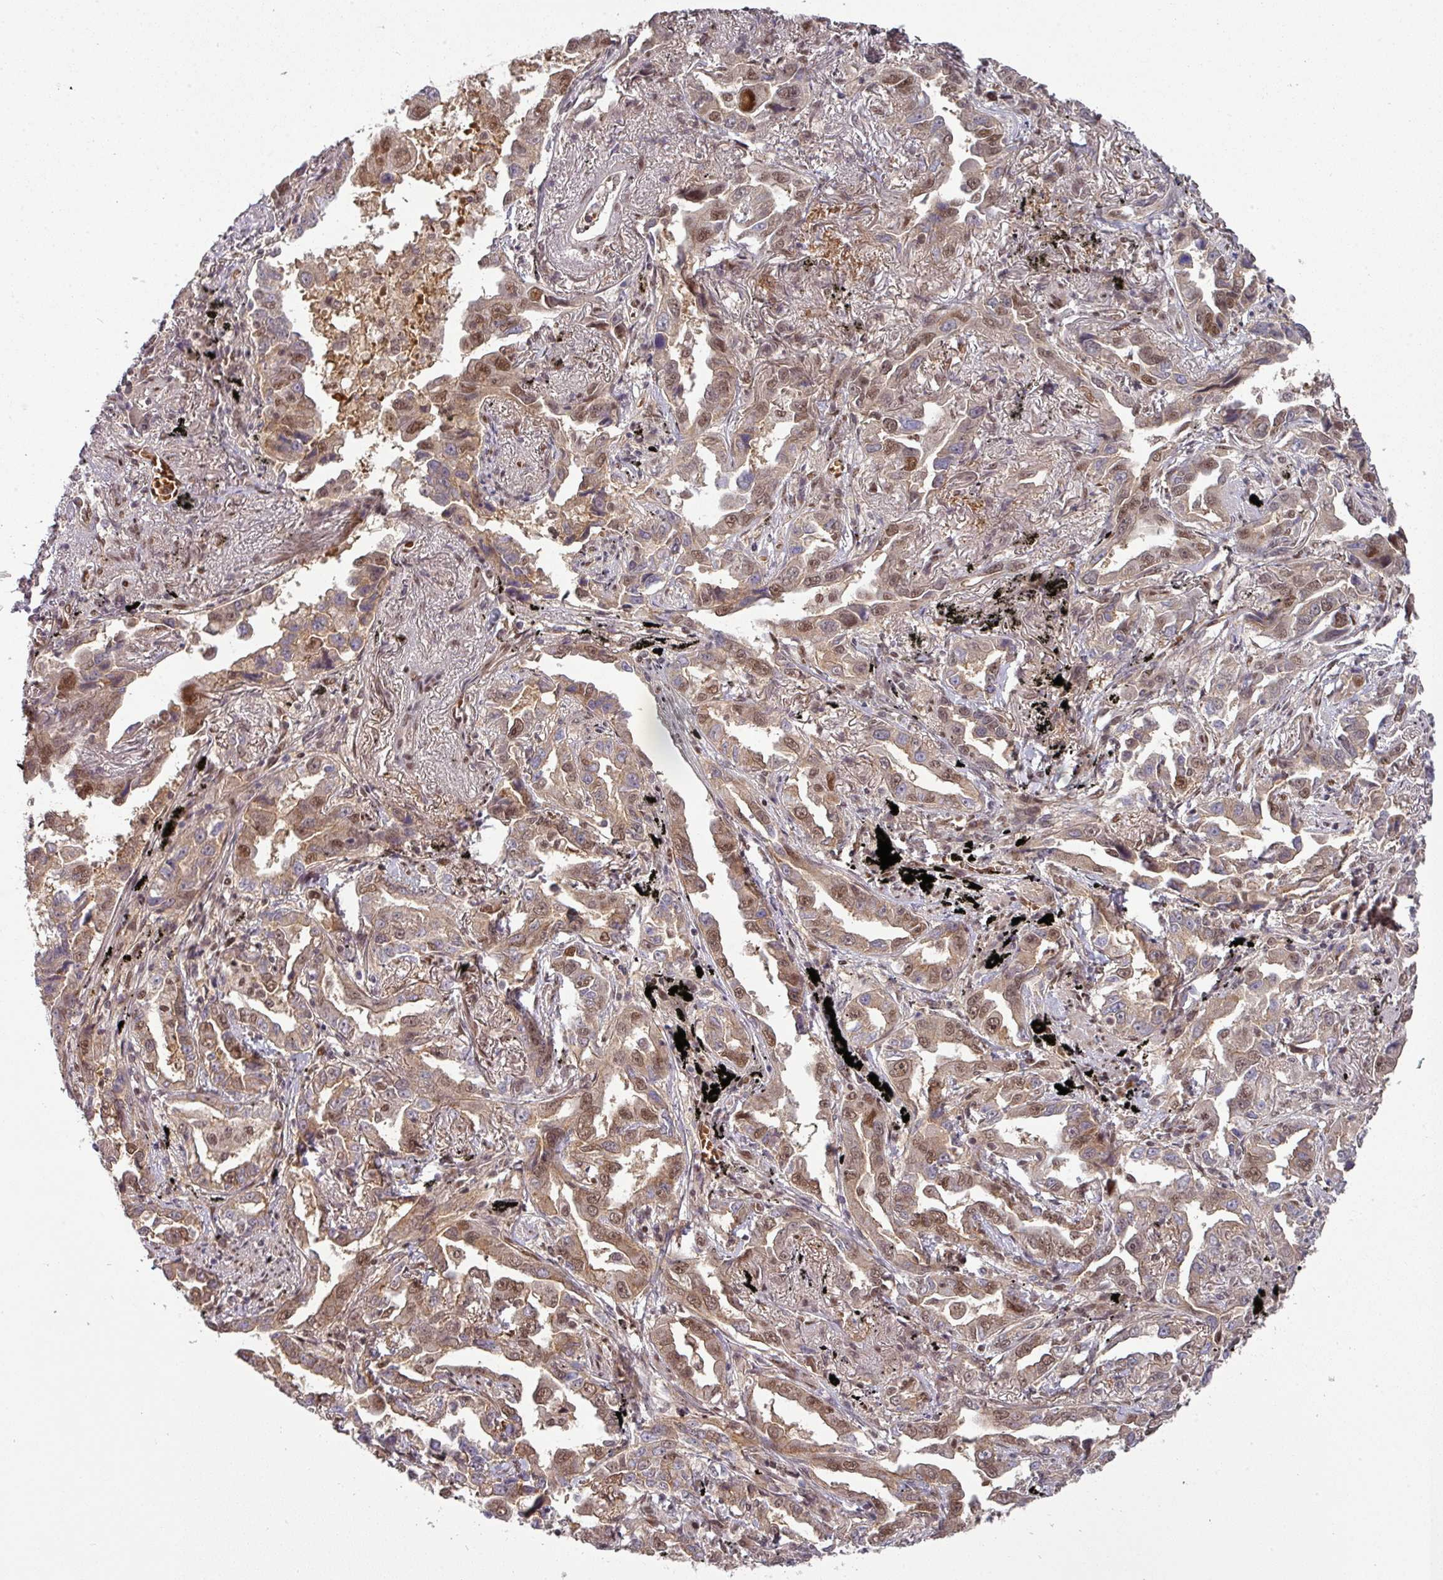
{"staining": {"intensity": "moderate", "quantity": ">75%", "location": "cytoplasmic/membranous,nuclear"}, "tissue": "lung cancer", "cell_type": "Tumor cells", "image_type": "cancer", "snomed": [{"axis": "morphology", "description": "Adenocarcinoma, NOS"}, {"axis": "topography", "description": "Lung"}], "caption": "Lung adenocarcinoma was stained to show a protein in brown. There is medium levels of moderate cytoplasmic/membranous and nuclear positivity in approximately >75% of tumor cells. The protein of interest is shown in brown color, while the nuclei are stained blue.", "gene": "CIC", "patient": {"sex": "male", "age": 67}}